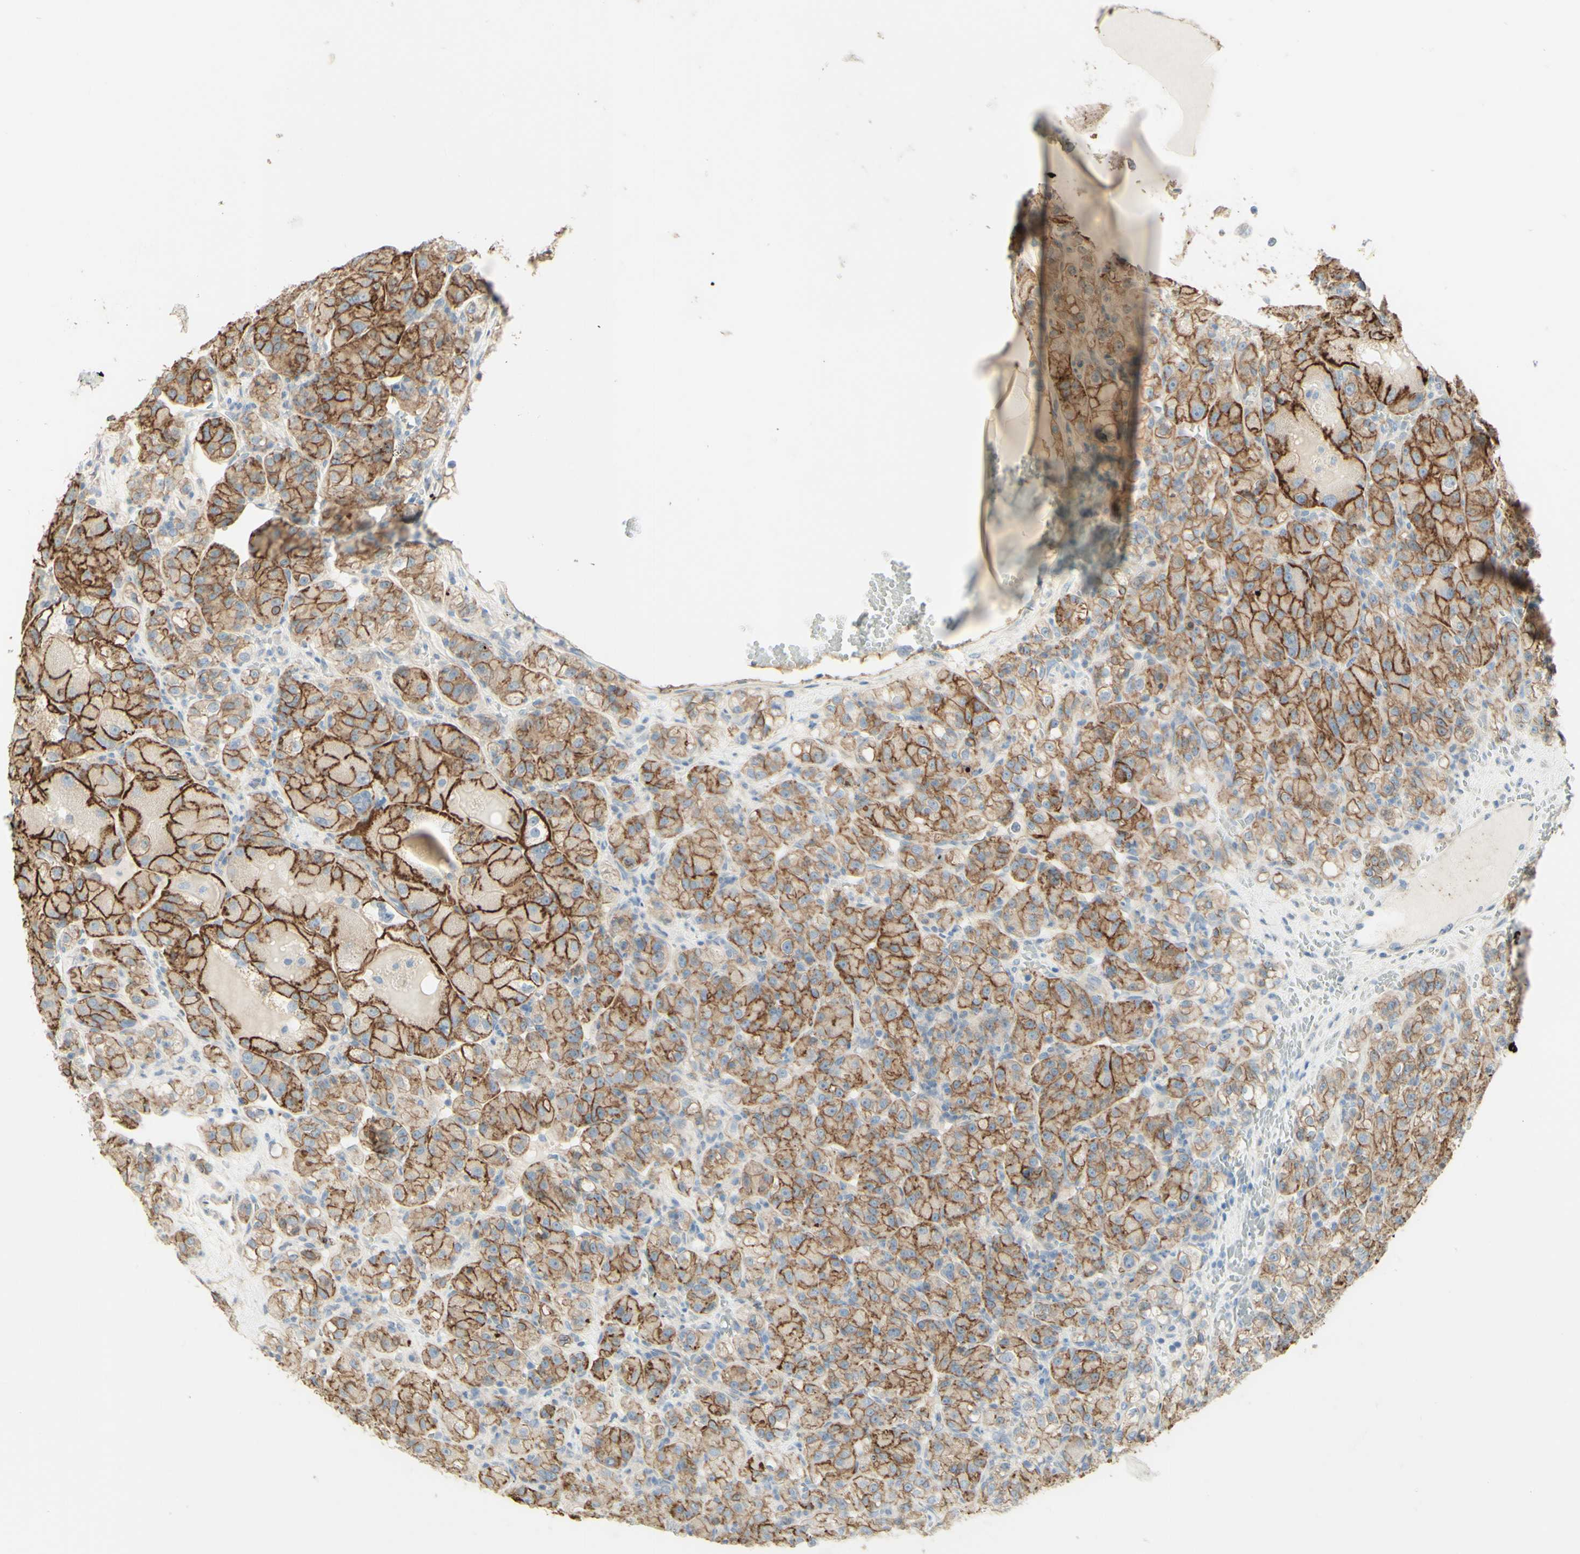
{"staining": {"intensity": "moderate", "quantity": ">75%", "location": "cytoplasmic/membranous"}, "tissue": "renal cancer", "cell_type": "Tumor cells", "image_type": "cancer", "snomed": [{"axis": "morphology", "description": "Adenocarcinoma, NOS"}, {"axis": "topography", "description": "Kidney"}], "caption": "An image of adenocarcinoma (renal) stained for a protein demonstrates moderate cytoplasmic/membranous brown staining in tumor cells.", "gene": "RNF149", "patient": {"sex": "male", "age": 61}}